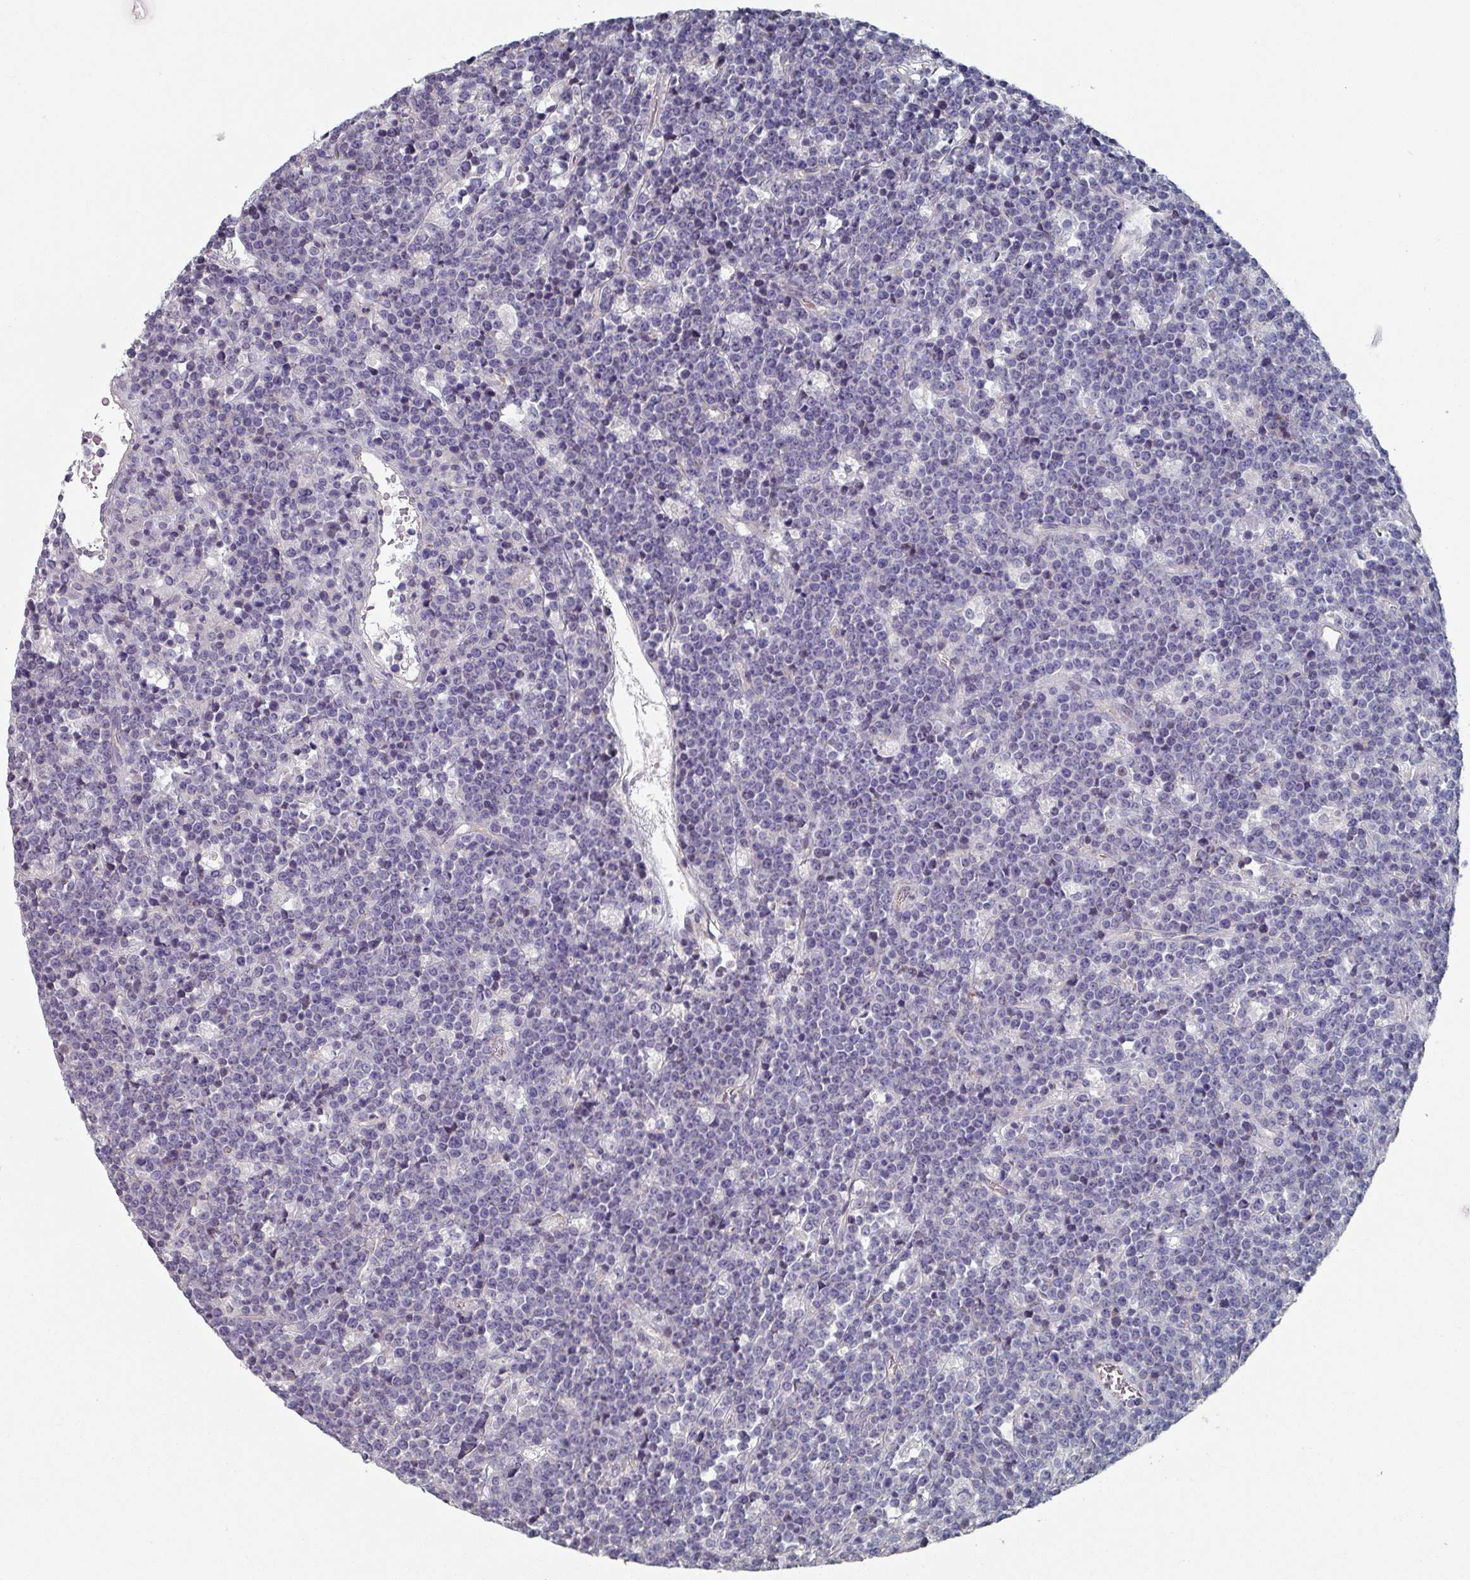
{"staining": {"intensity": "negative", "quantity": "none", "location": "none"}, "tissue": "lymphoma", "cell_type": "Tumor cells", "image_type": "cancer", "snomed": [{"axis": "morphology", "description": "Malignant lymphoma, non-Hodgkin's type, High grade"}, {"axis": "topography", "description": "Ovary"}], "caption": "Human lymphoma stained for a protein using immunohistochemistry (IHC) demonstrates no positivity in tumor cells.", "gene": "EFL1", "patient": {"sex": "female", "age": 56}}